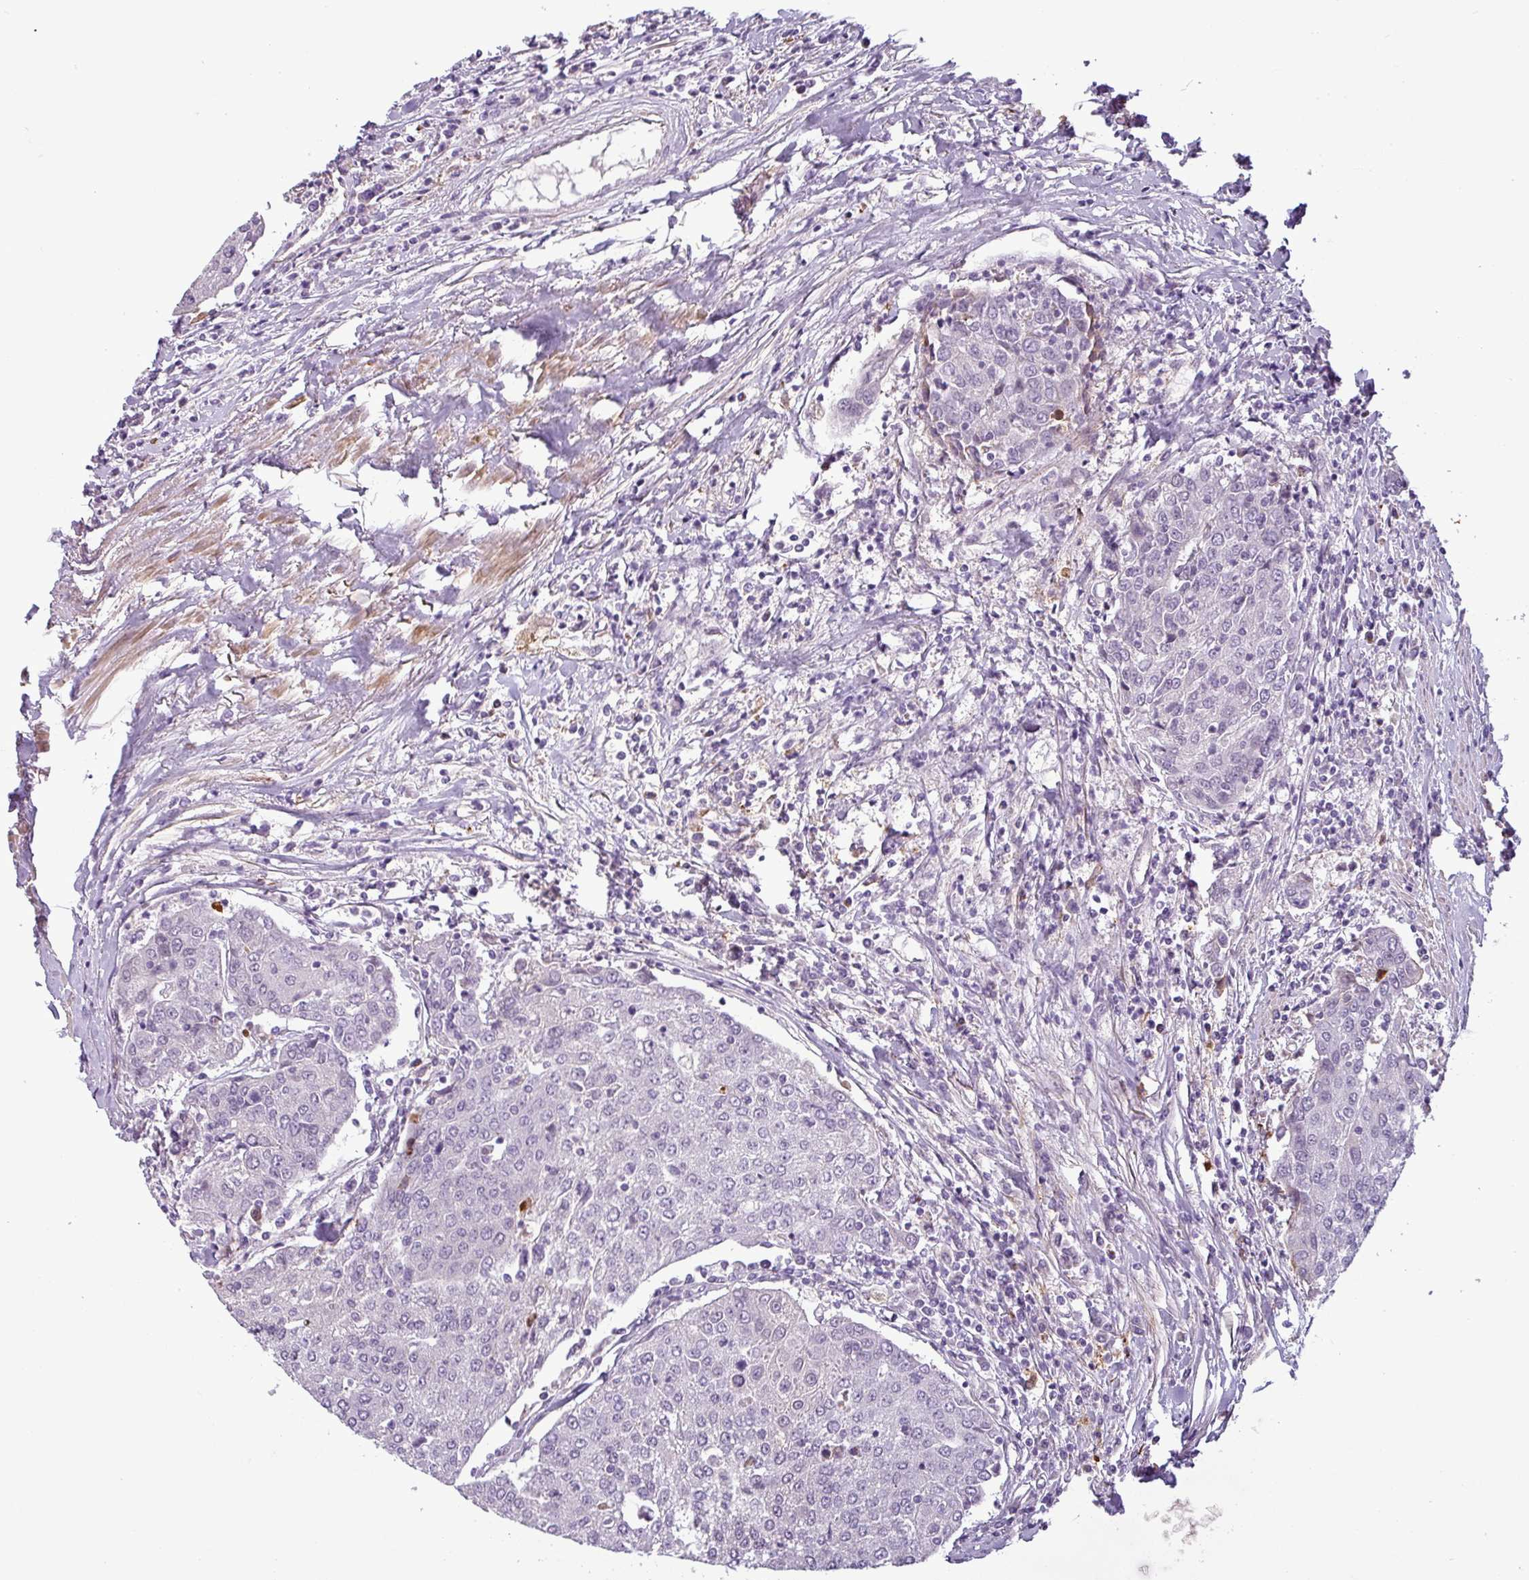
{"staining": {"intensity": "negative", "quantity": "none", "location": "none"}, "tissue": "urothelial cancer", "cell_type": "Tumor cells", "image_type": "cancer", "snomed": [{"axis": "morphology", "description": "Urothelial carcinoma, High grade"}, {"axis": "topography", "description": "Urinary bladder"}], "caption": "Immunohistochemistry image of human high-grade urothelial carcinoma stained for a protein (brown), which displays no positivity in tumor cells.", "gene": "APOC1", "patient": {"sex": "female", "age": 85}}